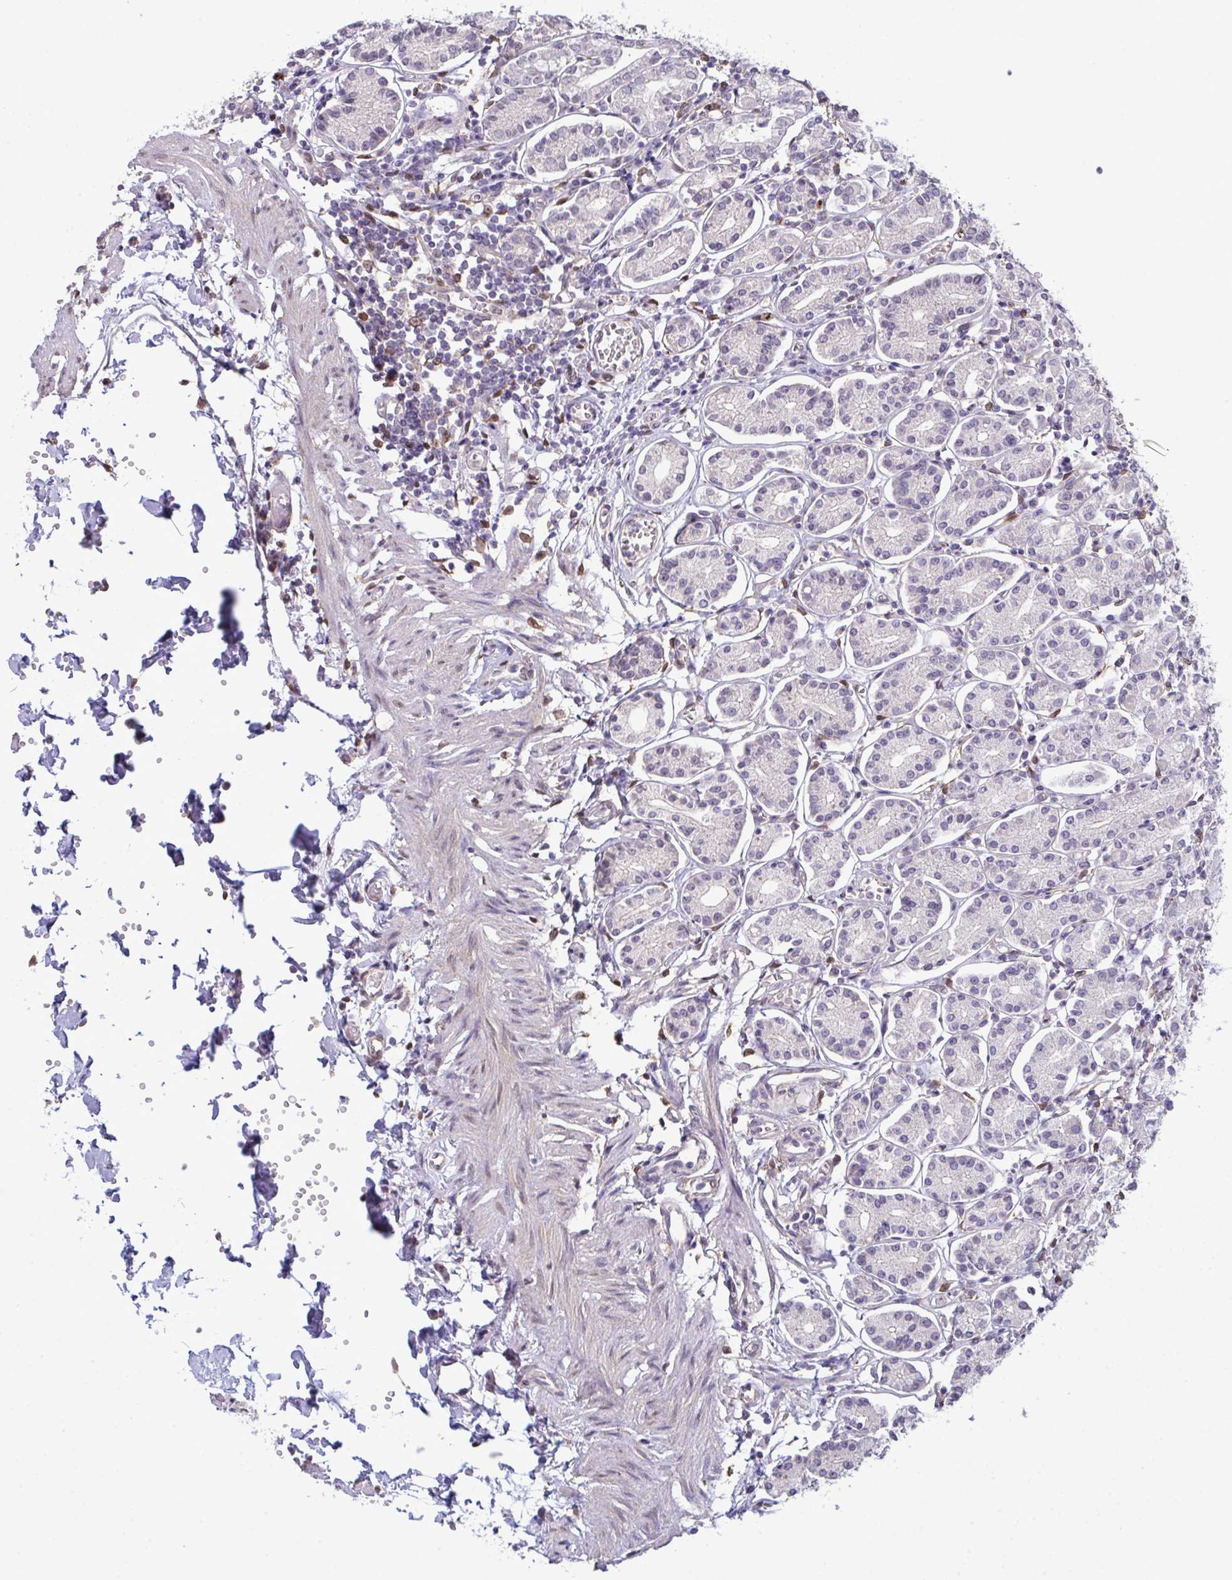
{"staining": {"intensity": "negative", "quantity": "none", "location": "none"}, "tissue": "stomach", "cell_type": "Glandular cells", "image_type": "normal", "snomed": [{"axis": "morphology", "description": "Normal tissue, NOS"}, {"axis": "topography", "description": "Stomach"}], "caption": "Micrograph shows no significant protein expression in glandular cells of benign stomach.", "gene": "SETD7", "patient": {"sex": "female", "age": 62}}